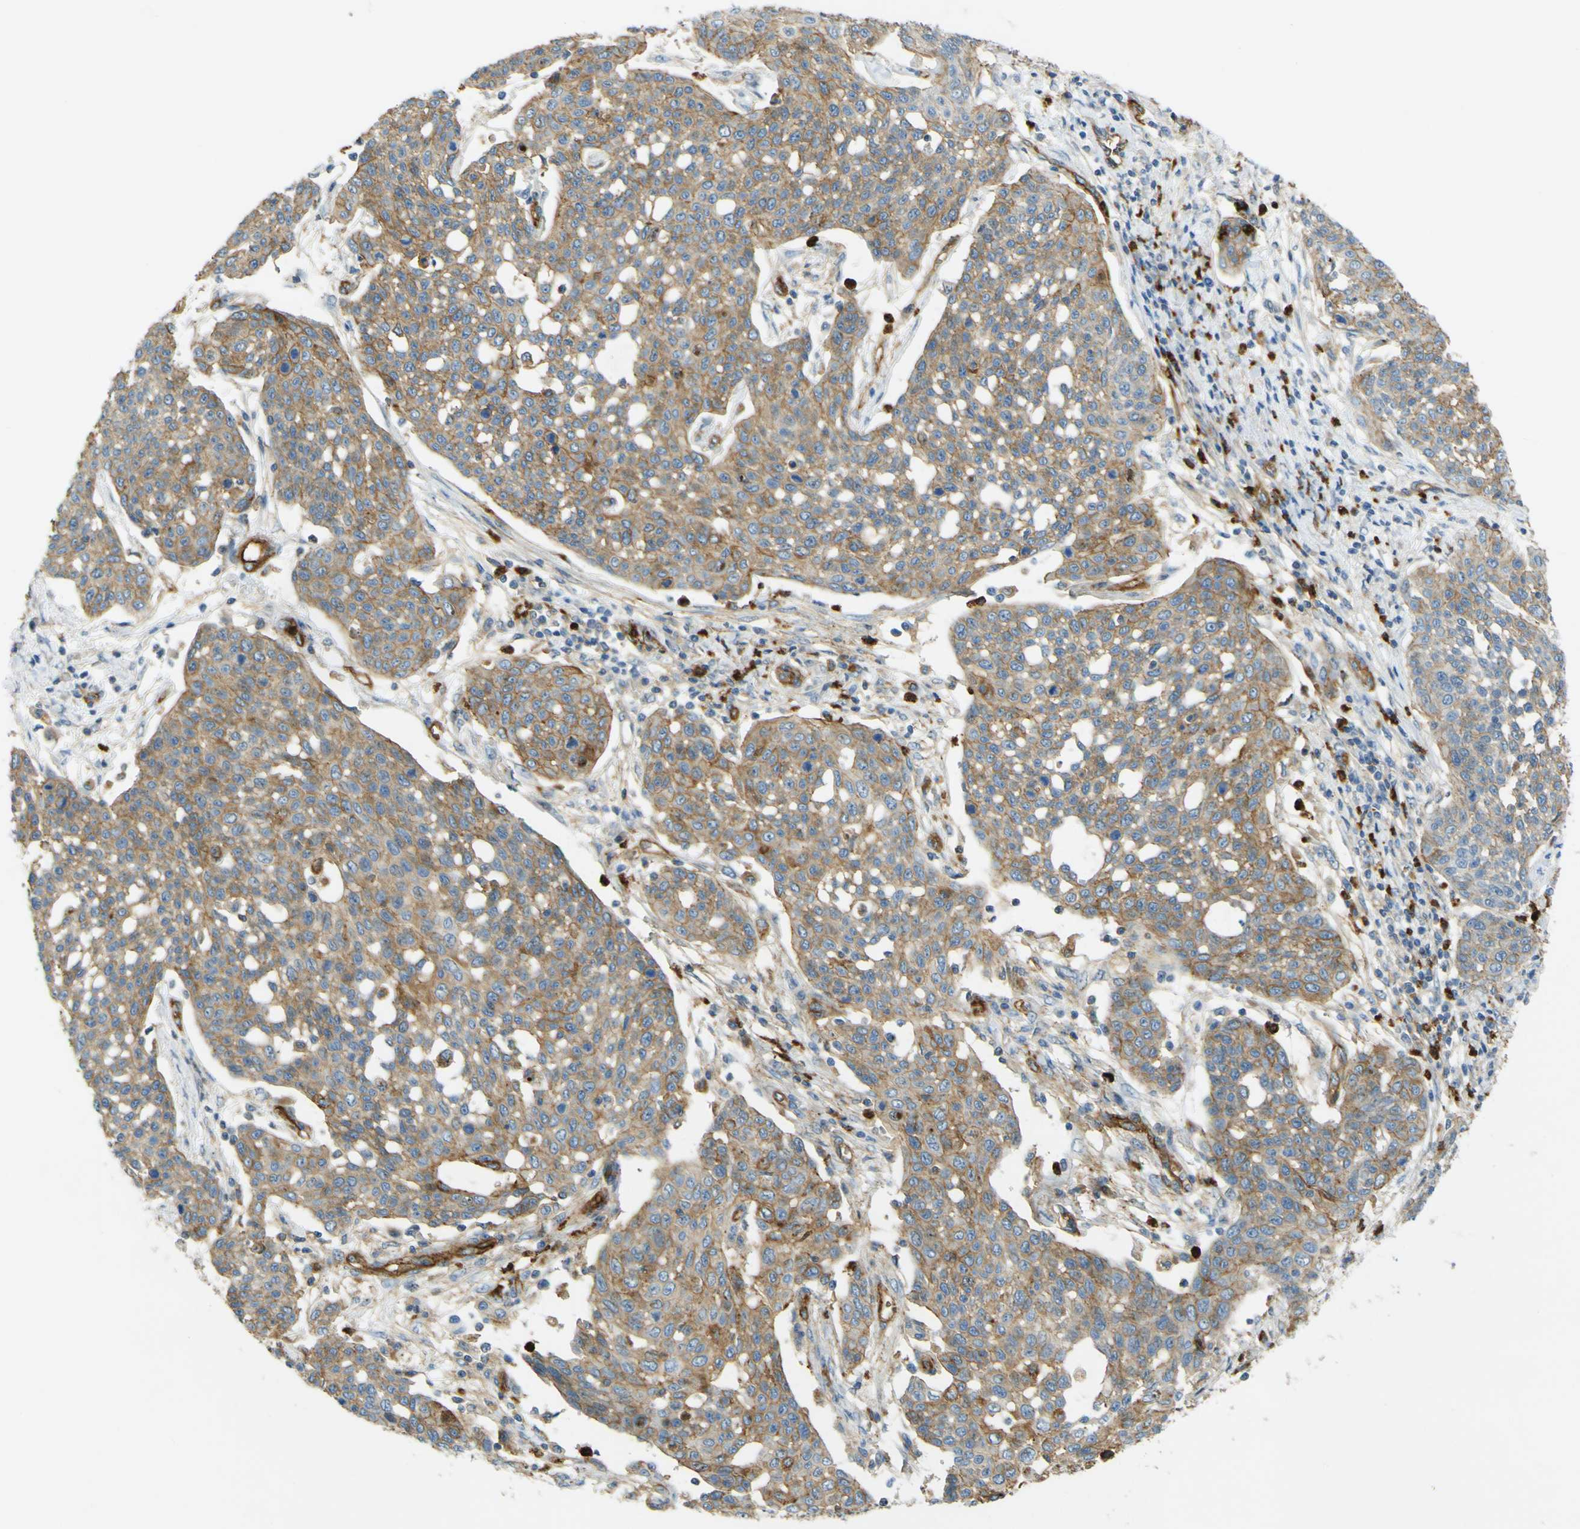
{"staining": {"intensity": "moderate", "quantity": ">75%", "location": "cytoplasmic/membranous"}, "tissue": "cervical cancer", "cell_type": "Tumor cells", "image_type": "cancer", "snomed": [{"axis": "morphology", "description": "Squamous cell carcinoma, NOS"}, {"axis": "topography", "description": "Cervix"}], "caption": "Cervical cancer stained with a protein marker exhibits moderate staining in tumor cells.", "gene": "PLXDC1", "patient": {"sex": "female", "age": 34}}